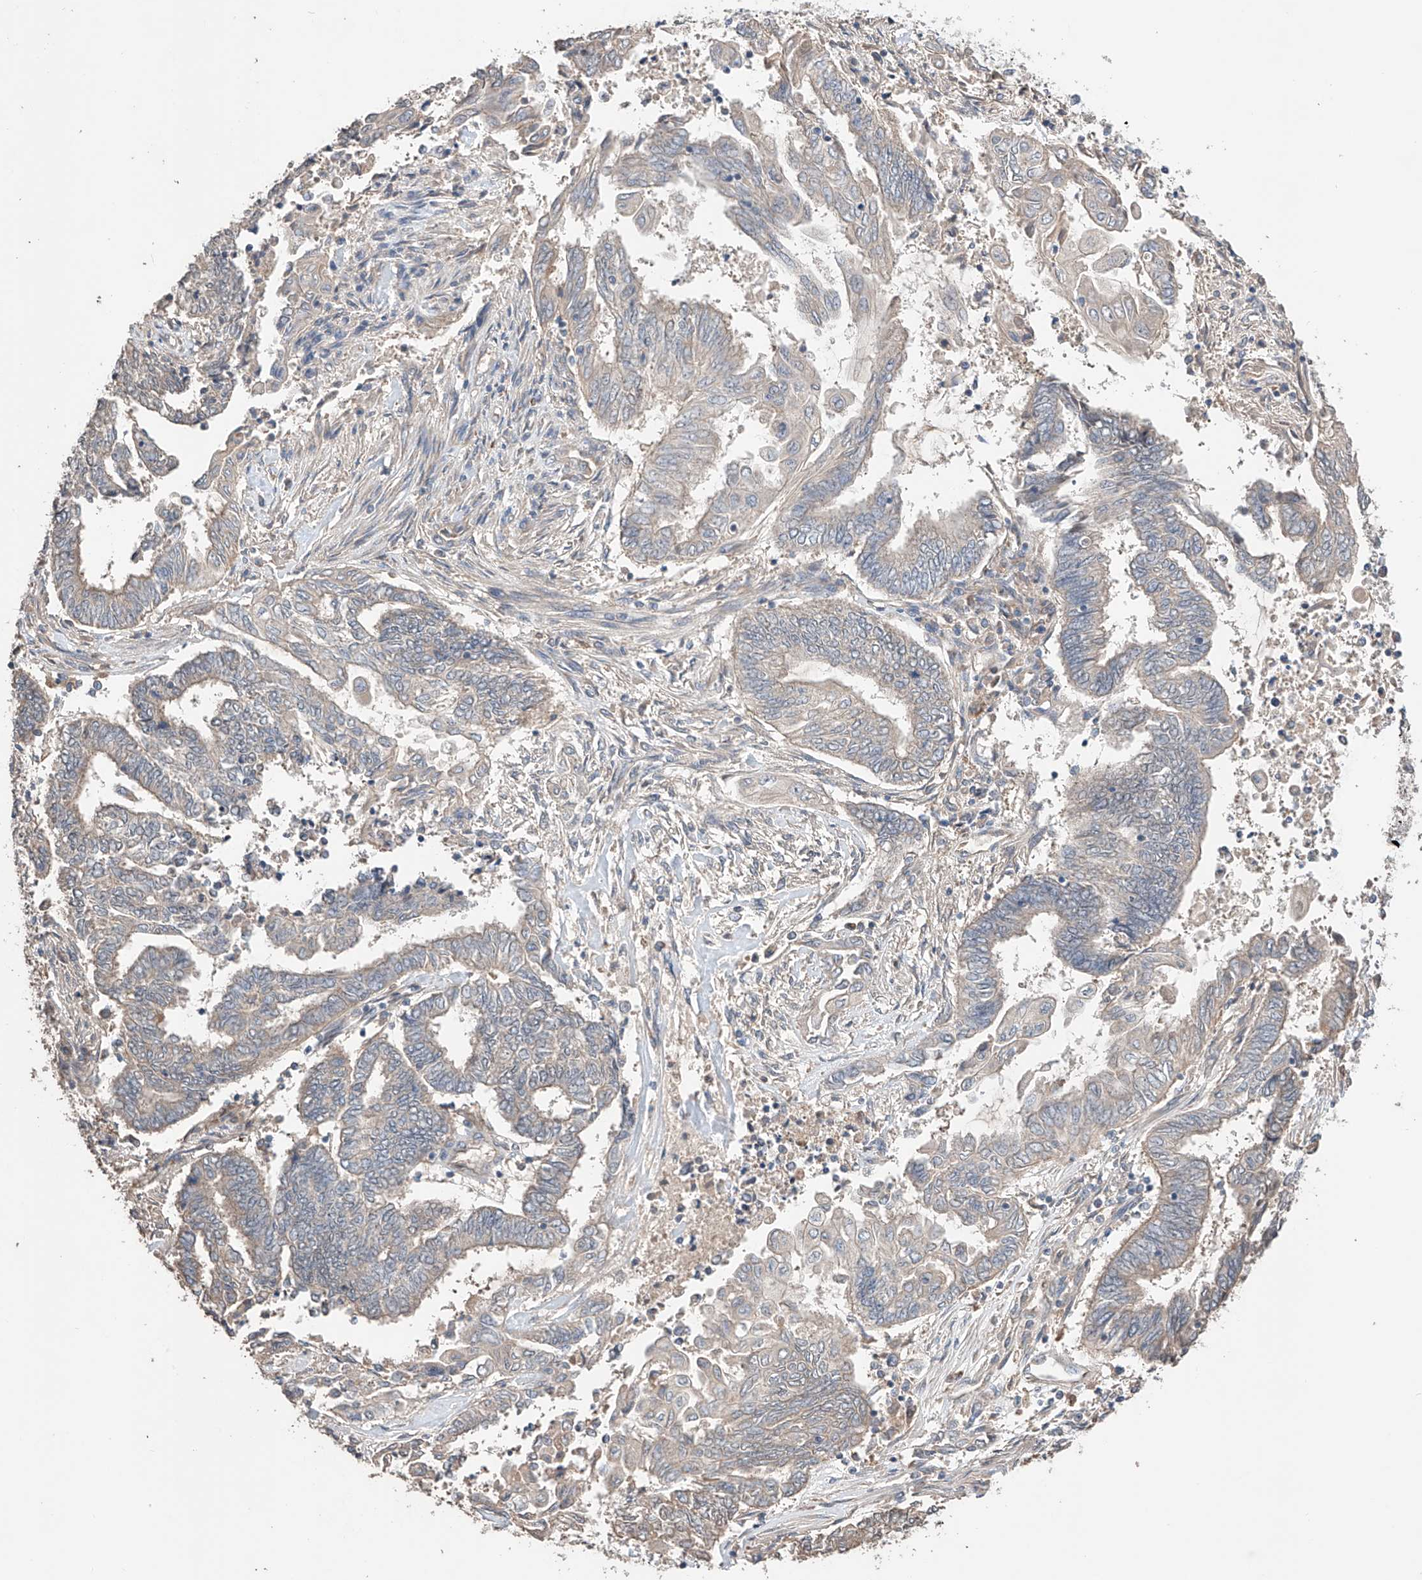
{"staining": {"intensity": "negative", "quantity": "none", "location": "none"}, "tissue": "endometrial cancer", "cell_type": "Tumor cells", "image_type": "cancer", "snomed": [{"axis": "morphology", "description": "Adenocarcinoma, NOS"}, {"axis": "topography", "description": "Uterus"}, {"axis": "topography", "description": "Endometrium"}], "caption": "The image shows no significant expression in tumor cells of adenocarcinoma (endometrial).", "gene": "ZFHX2", "patient": {"sex": "female", "age": 70}}